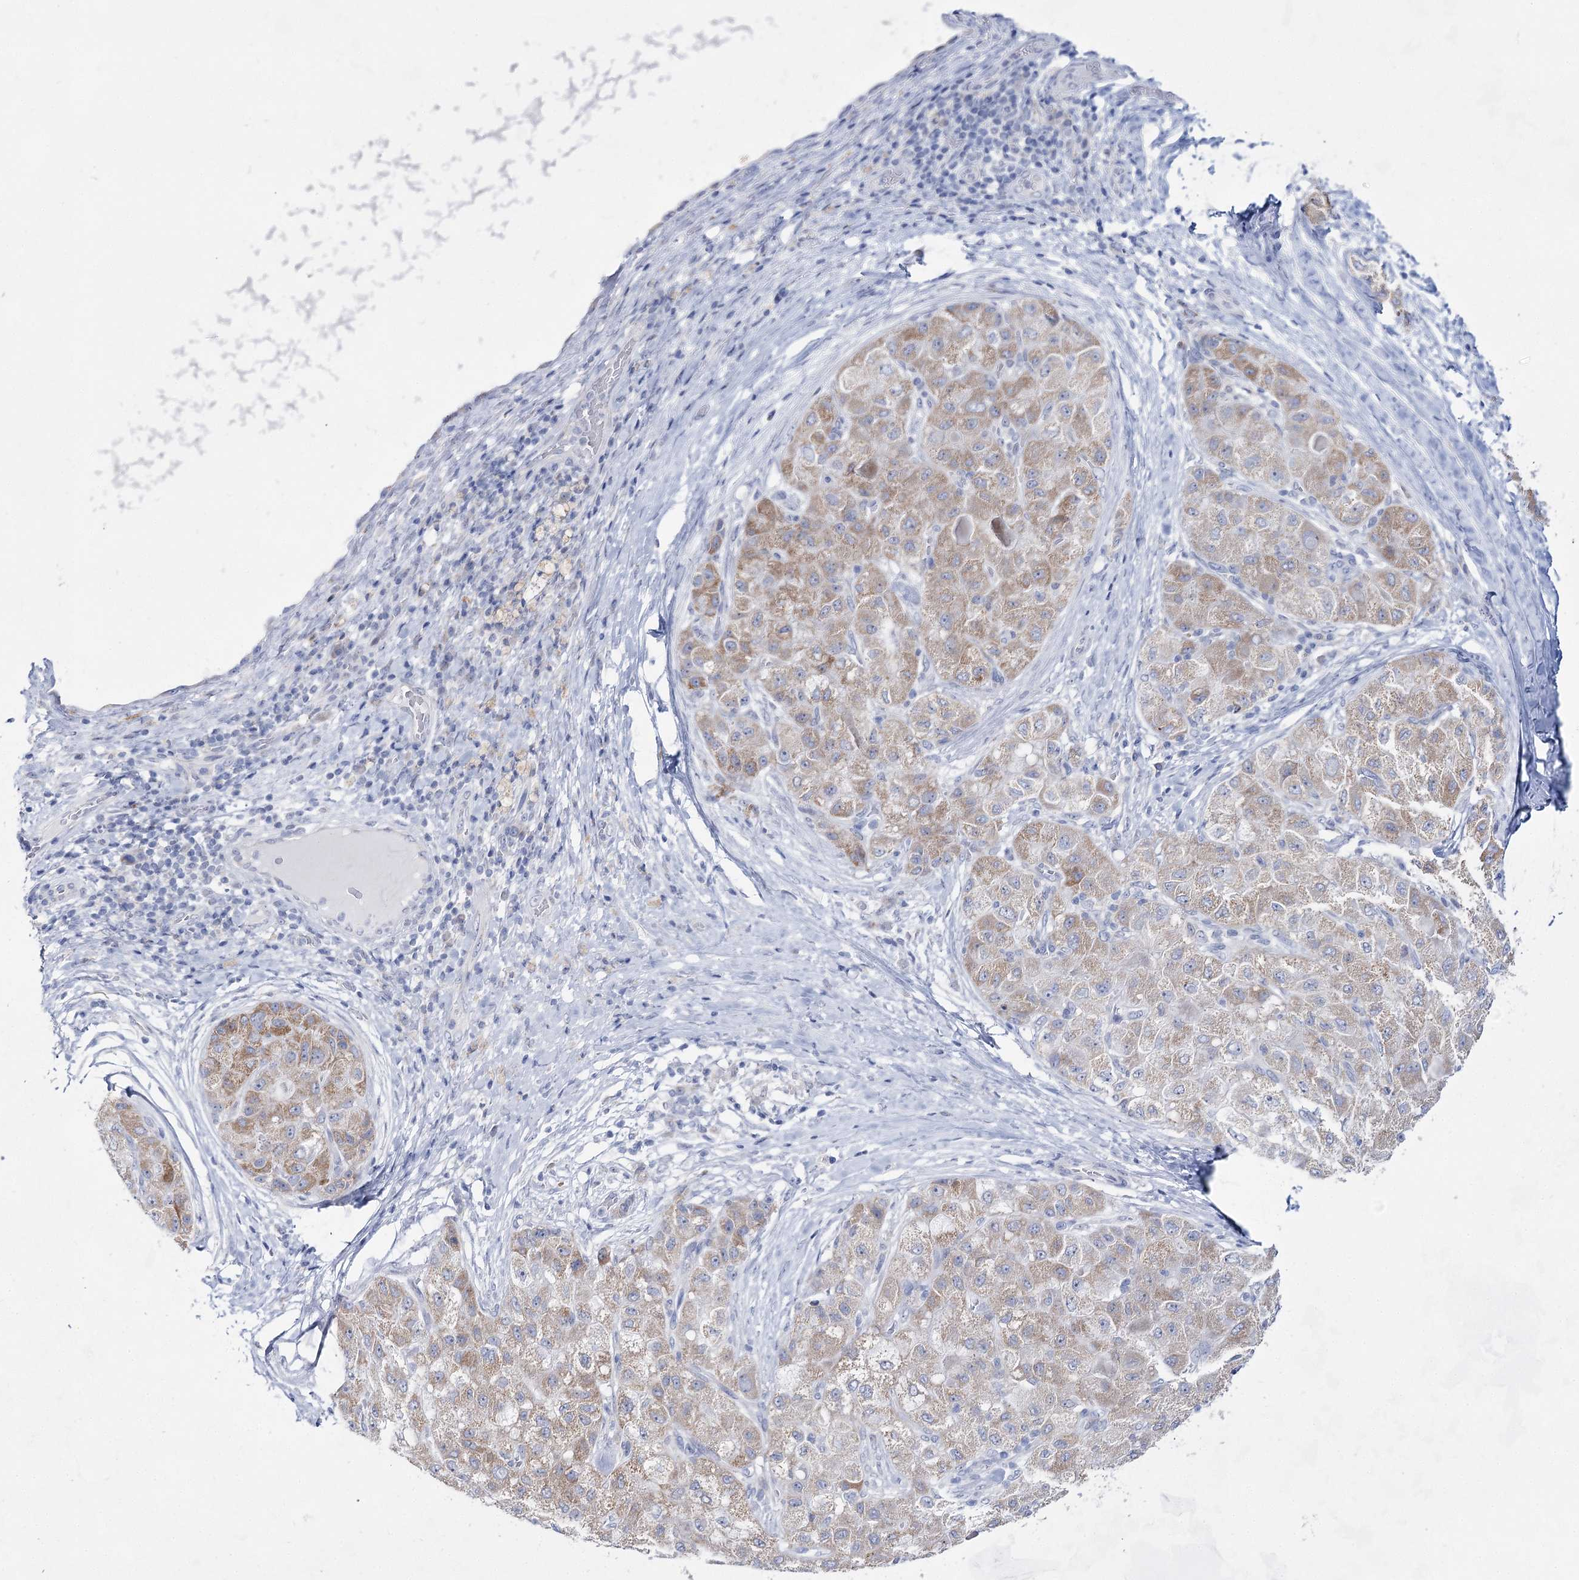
{"staining": {"intensity": "weak", "quantity": ">75%", "location": "cytoplasmic/membranous"}, "tissue": "liver cancer", "cell_type": "Tumor cells", "image_type": "cancer", "snomed": [{"axis": "morphology", "description": "Carcinoma, Hepatocellular, NOS"}, {"axis": "topography", "description": "Liver"}], "caption": "Immunohistochemistry (IHC) image of neoplastic tissue: hepatocellular carcinoma (liver) stained using immunohistochemistry (IHC) exhibits low levels of weak protein expression localized specifically in the cytoplasmic/membranous of tumor cells, appearing as a cytoplasmic/membranous brown color.", "gene": "BPHL", "patient": {"sex": "male", "age": 80}}